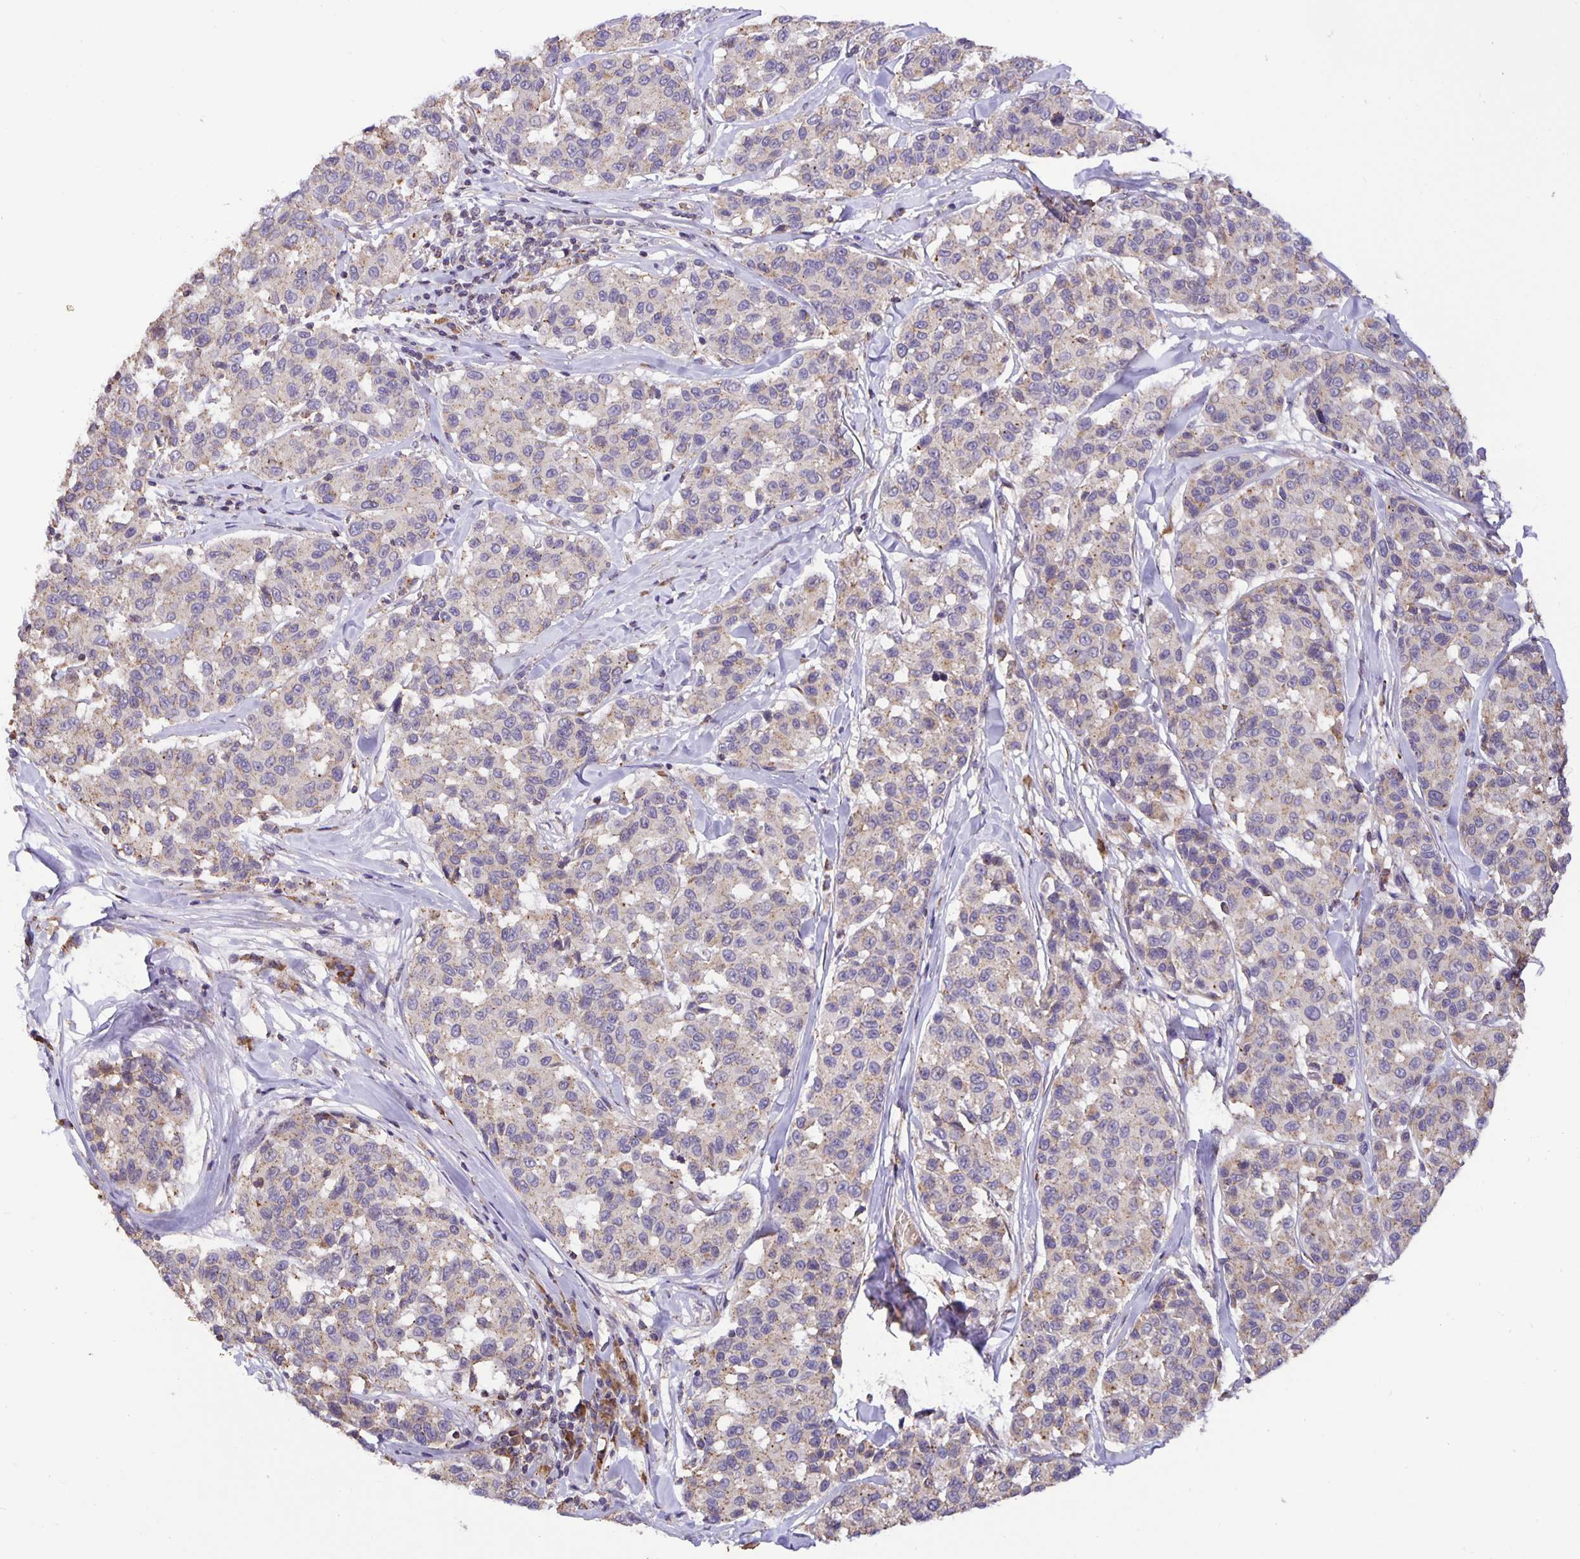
{"staining": {"intensity": "weak", "quantity": "<25%", "location": "cytoplasmic/membranous"}, "tissue": "melanoma", "cell_type": "Tumor cells", "image_type": "cancer", "snomed": [{"axis": "morphology", "description": "Malignant melanoma, NOS"}, {"axis": "topography", "description": "Skin"}], "caption": "A photomicrograph of human melanoma is negative for staining in tumor cells.", "gene": "TMEM71", "patient": {"sex": "female", "age": 66}}